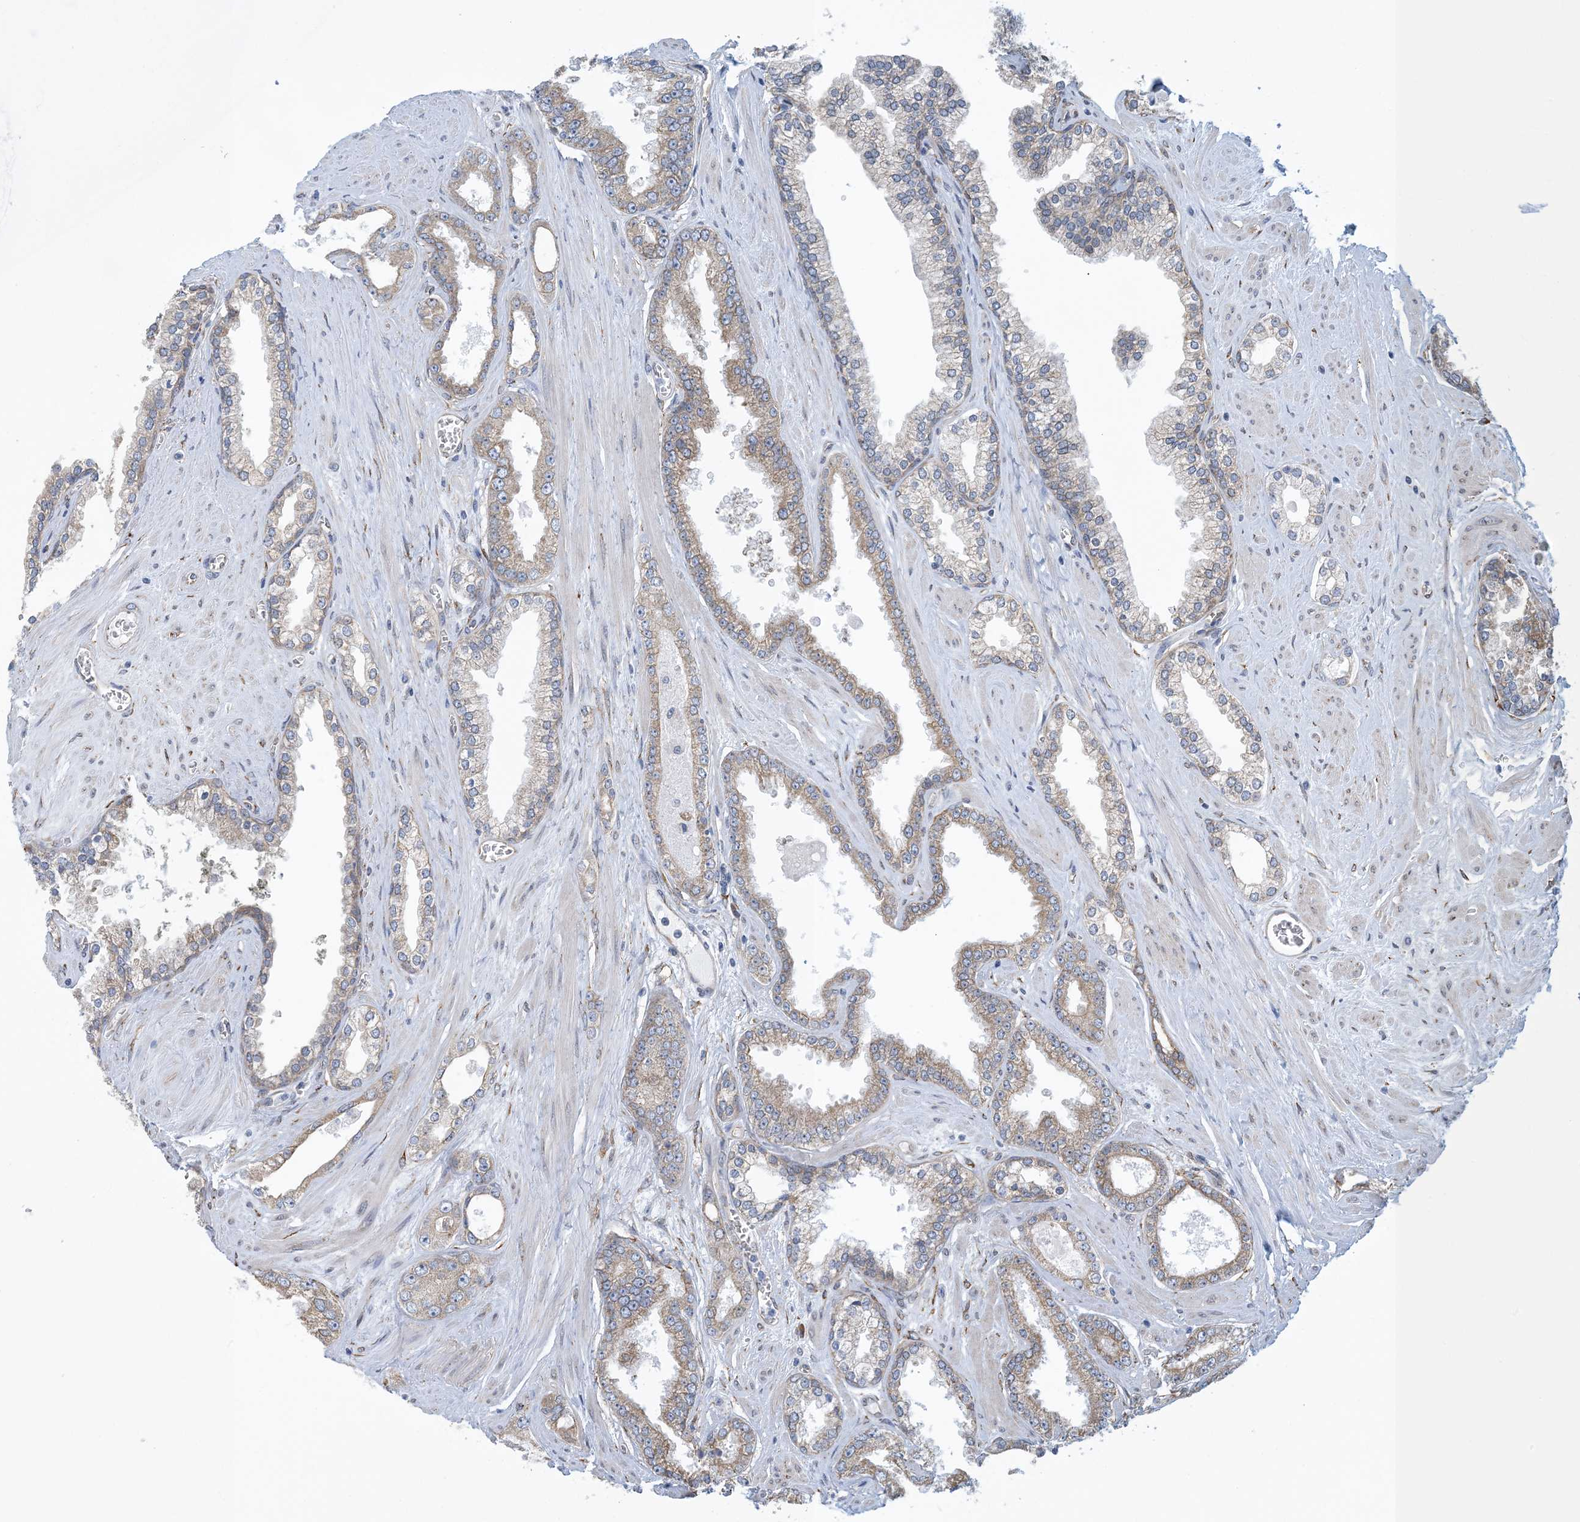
{"staining": {"intensity": "weak", "quantity": "25%-75%", "location": "cytoplasmic/membranous"}, "tissue": "prostate cancer", "cell_type": "Tumor cells", "image_type": "cancer", "snomed": [{"axis": "morphology", "description": "Adenocarcinoma, Low grade"}, {"axis": "topography", "description": "Prostate"}], "caption": "The histopathology image reveals immunohistochemical staining of prostate adenocarcinoma (low-grade). There is weak cytoplasmic/membranous staining is appreciated in approximately 25%-75% of tumor cells. Ihc stains the protein in brown and the nuclei are stained blue.", "gene": "CCDC14", "patient": {"sex": "male", "age": 62}}